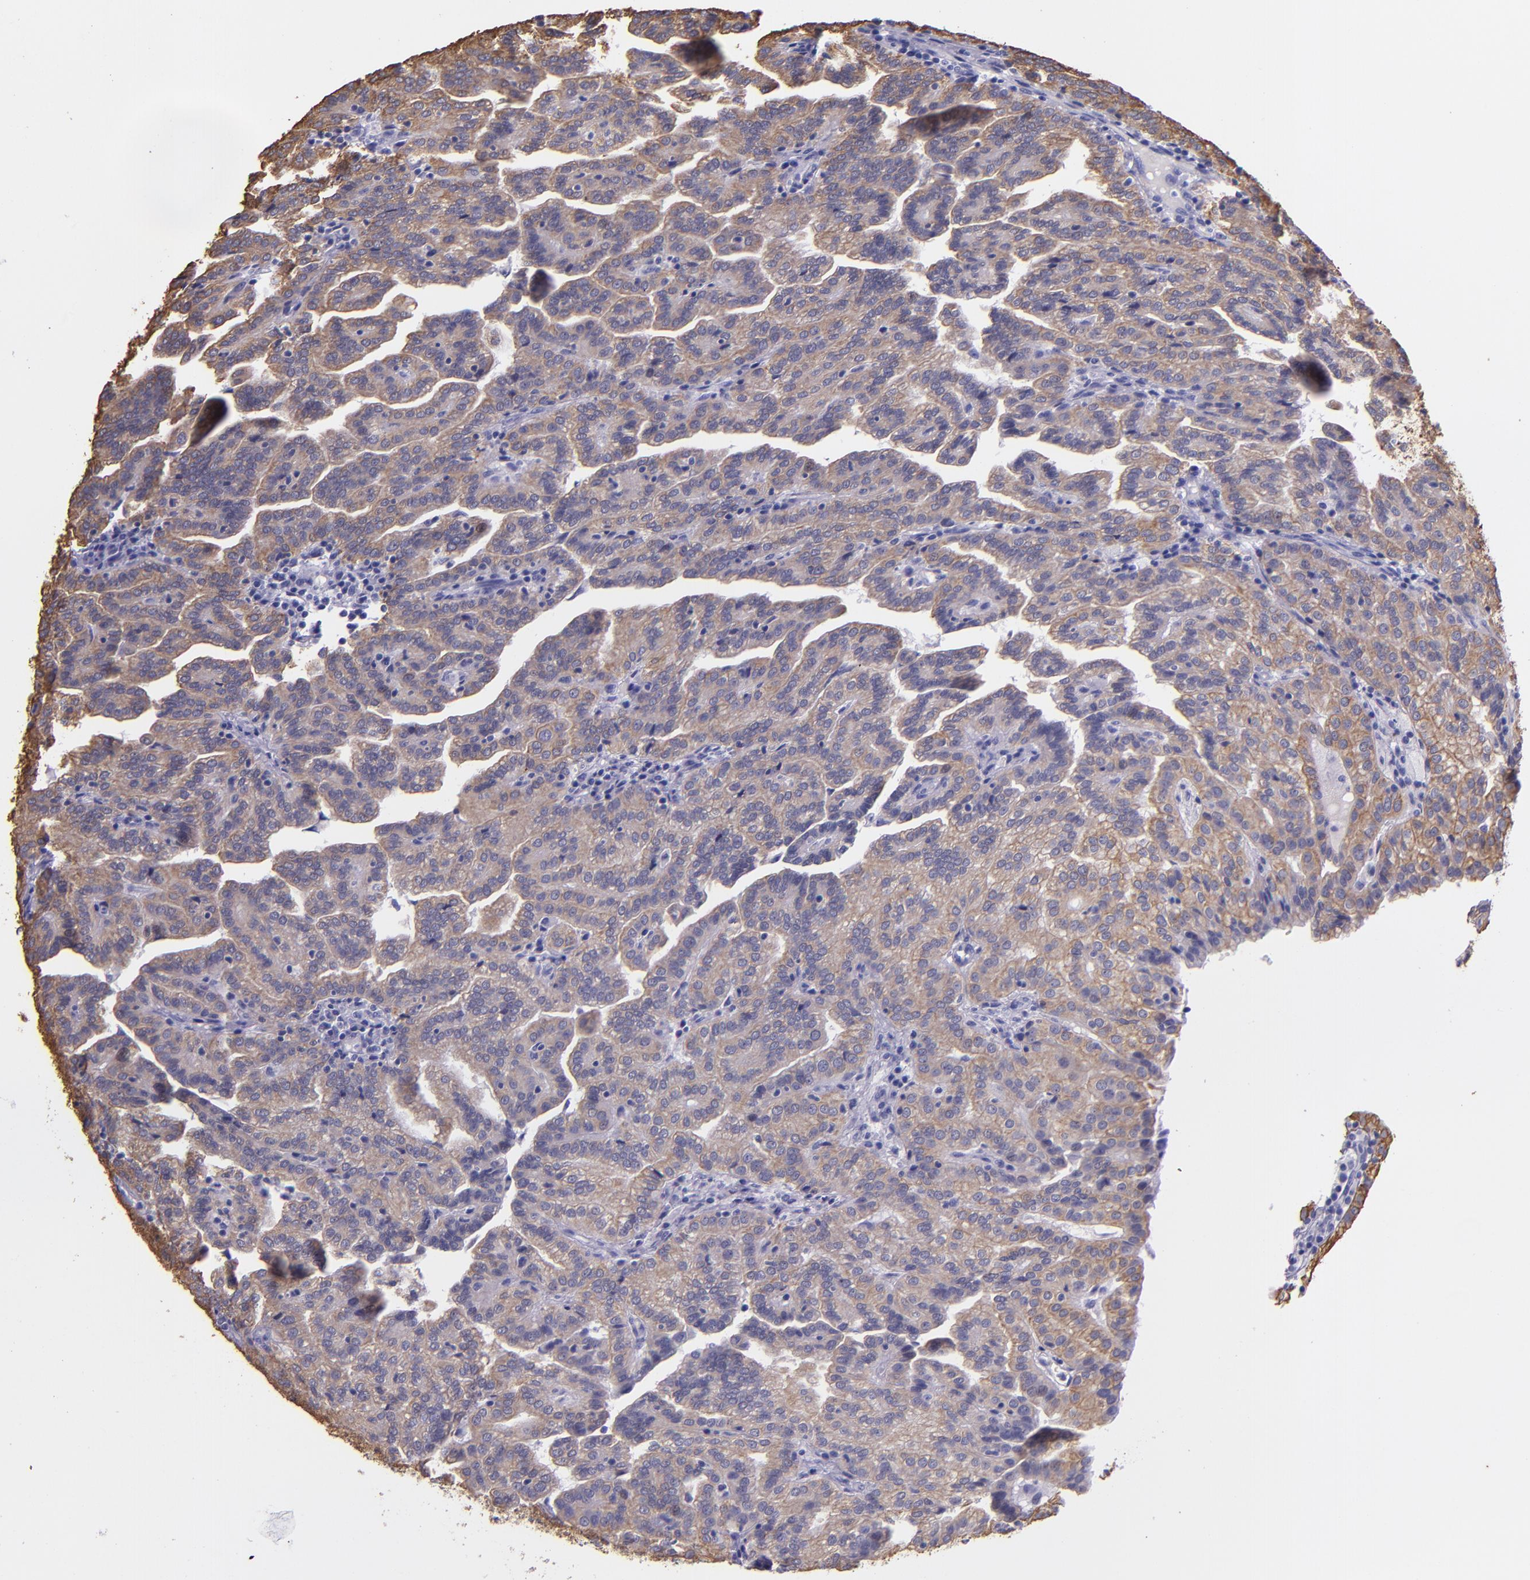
{"staining": {"intensity": "weak", "quantity": ">75%", "location": "cytoplasmic/membranous"}, "tissue": "renal cancer", "cell_type": "Tumor cells", "image_type": "cancer", "snomed": [{"axis": "morphology", "description": "Adenocarcinoma, NOS"}, {"axis": "topography", "description": "Kidney"}], "caption": "A brown stain shows weak cytoplasmic/membranous staining of a protein in human adenocarcinoma (renal) tumor cells.", "gene": "KRT4", "patient": {"sex": "male", "age": 61}}